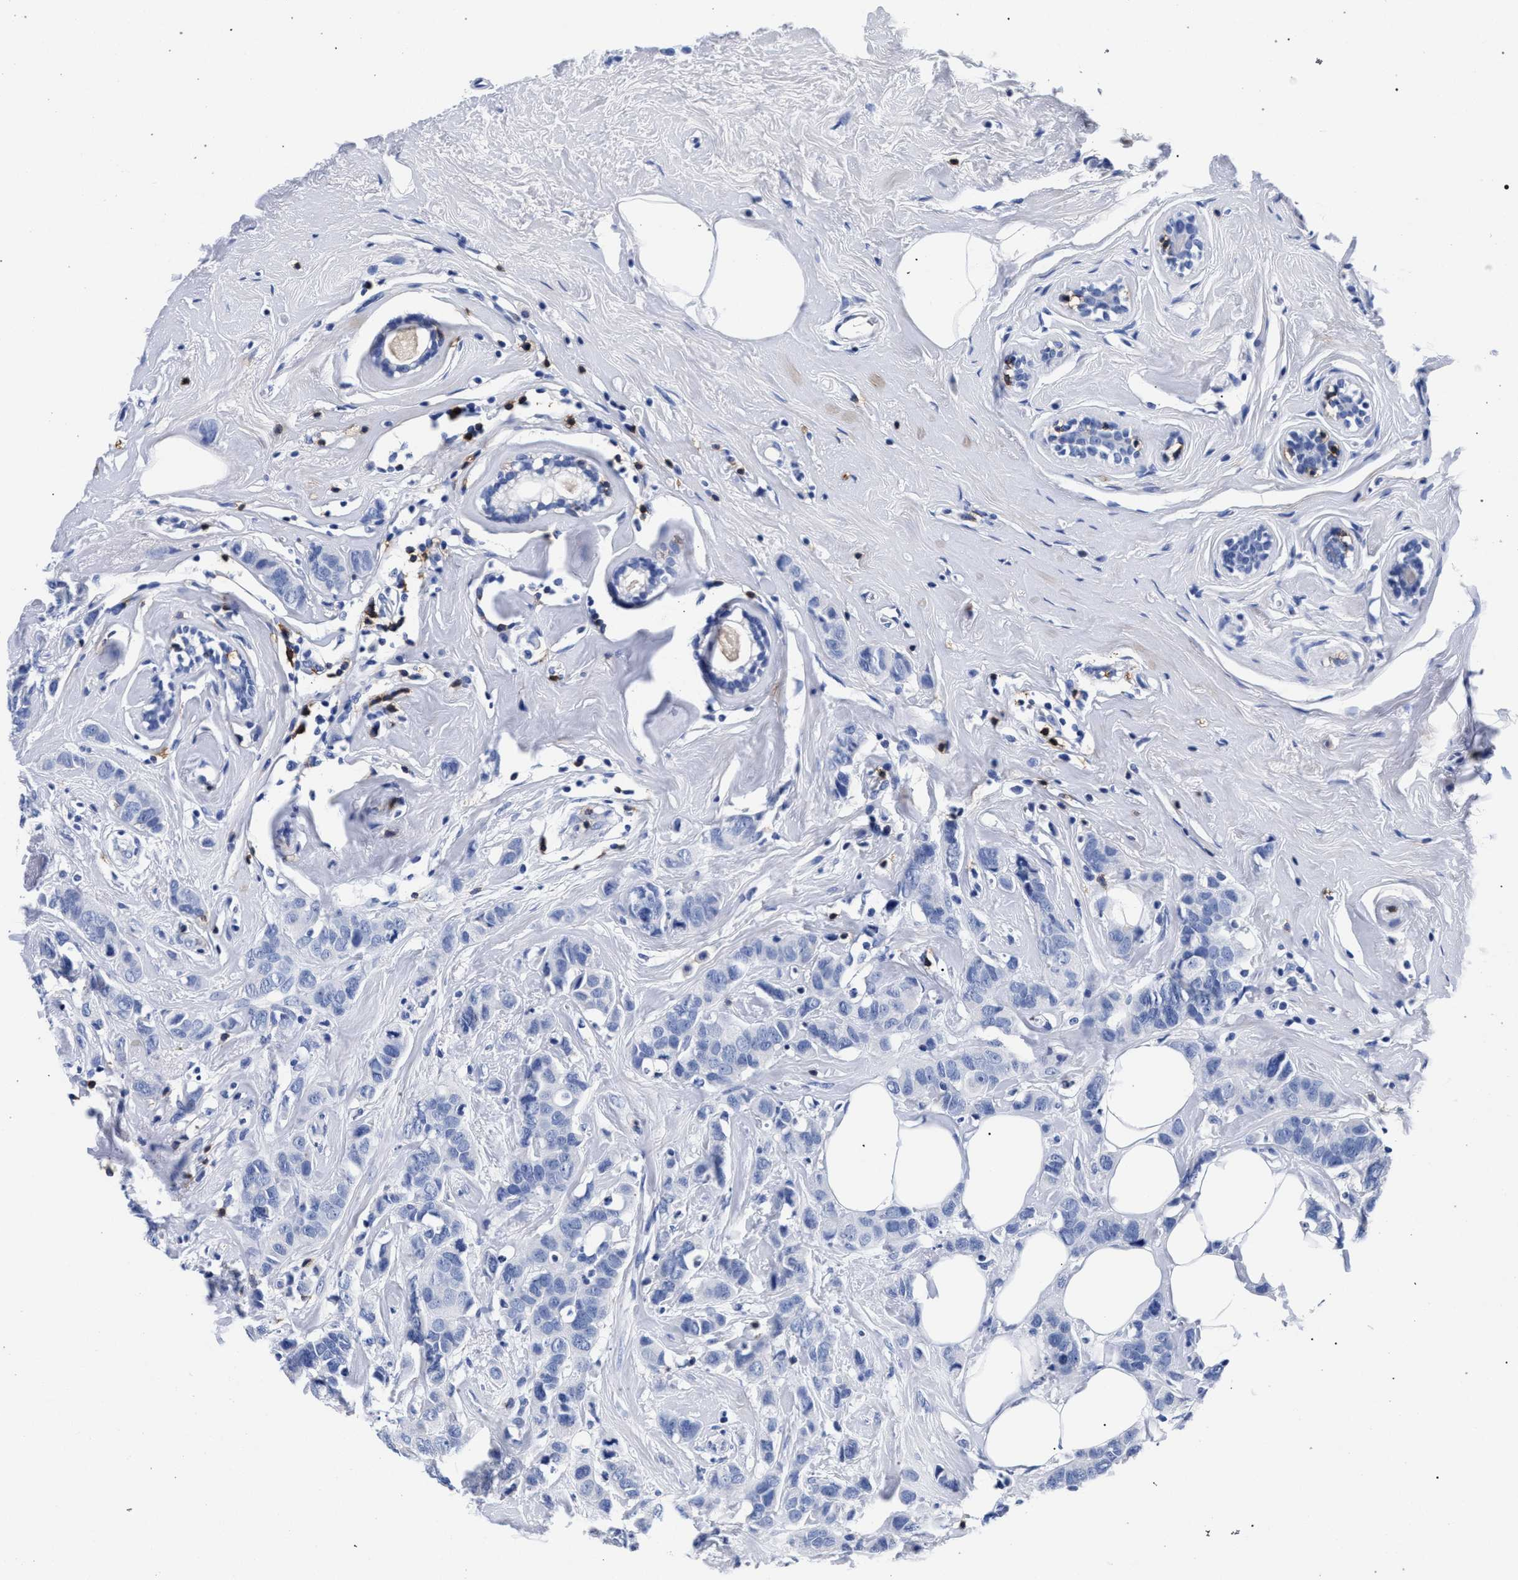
{"staining": {"intensity": "negative", "quantity": "none", "location": "none"}, "tissue": "breast cancer", "cell_type": "Tumor cells", "image_type": "cancer", "snomed": [{"axis": "morphology", "description": "Normal tissue, NOS"}, {"axis": "morphology", "description": "Duct carcinoma"}, {"axis": "topography", "description": "Breast"}], "caption": "This is an IHC micrograph of human breast cancer (intraductal carcinoma). There is no expression in tumor cells.", "gene": "KLRK1", "patient": {"sex": "female", "age": 50}}